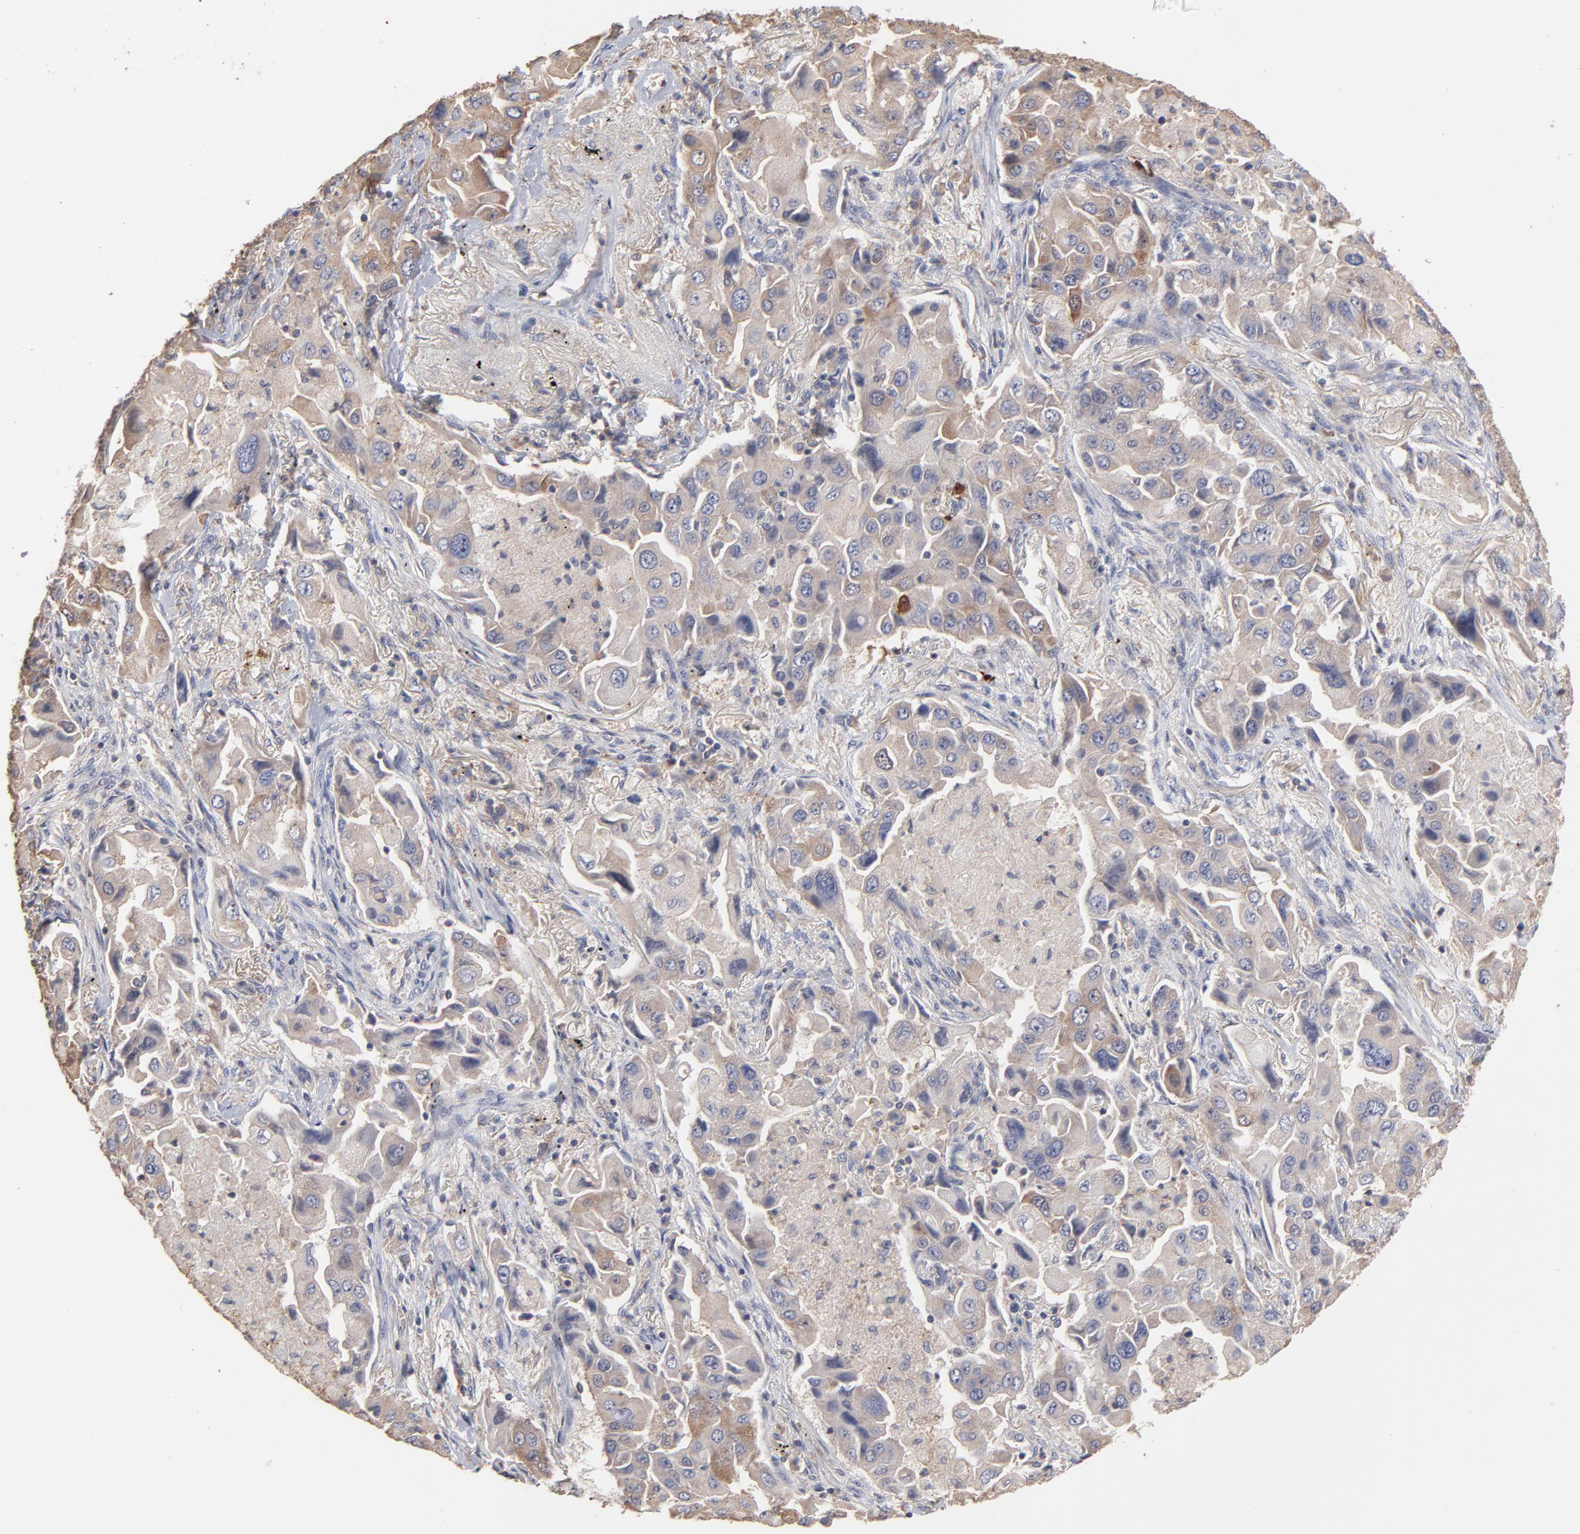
{"staining": {"intensity": "weak", "quantity": ">75%", "location": "cytoplasmic/membranous"}, "tissue": "lung cancer", "cell_type": "Tumor cells", "image_type": "cancer", "snomed": [{"axis": "morphology", "description": "Adenocarcinoma, NOS"}, {"axis": "topography", "description": "Lung"}], "caption": "Human adenocarcinoma (lung) stained for a protein (brown) reveals weak cytoplasmic/membranous positive positivity in approximately >75% of tumor cells.", "gene": "TANGO2", "patient": {"sex": "female", "age": 65}}